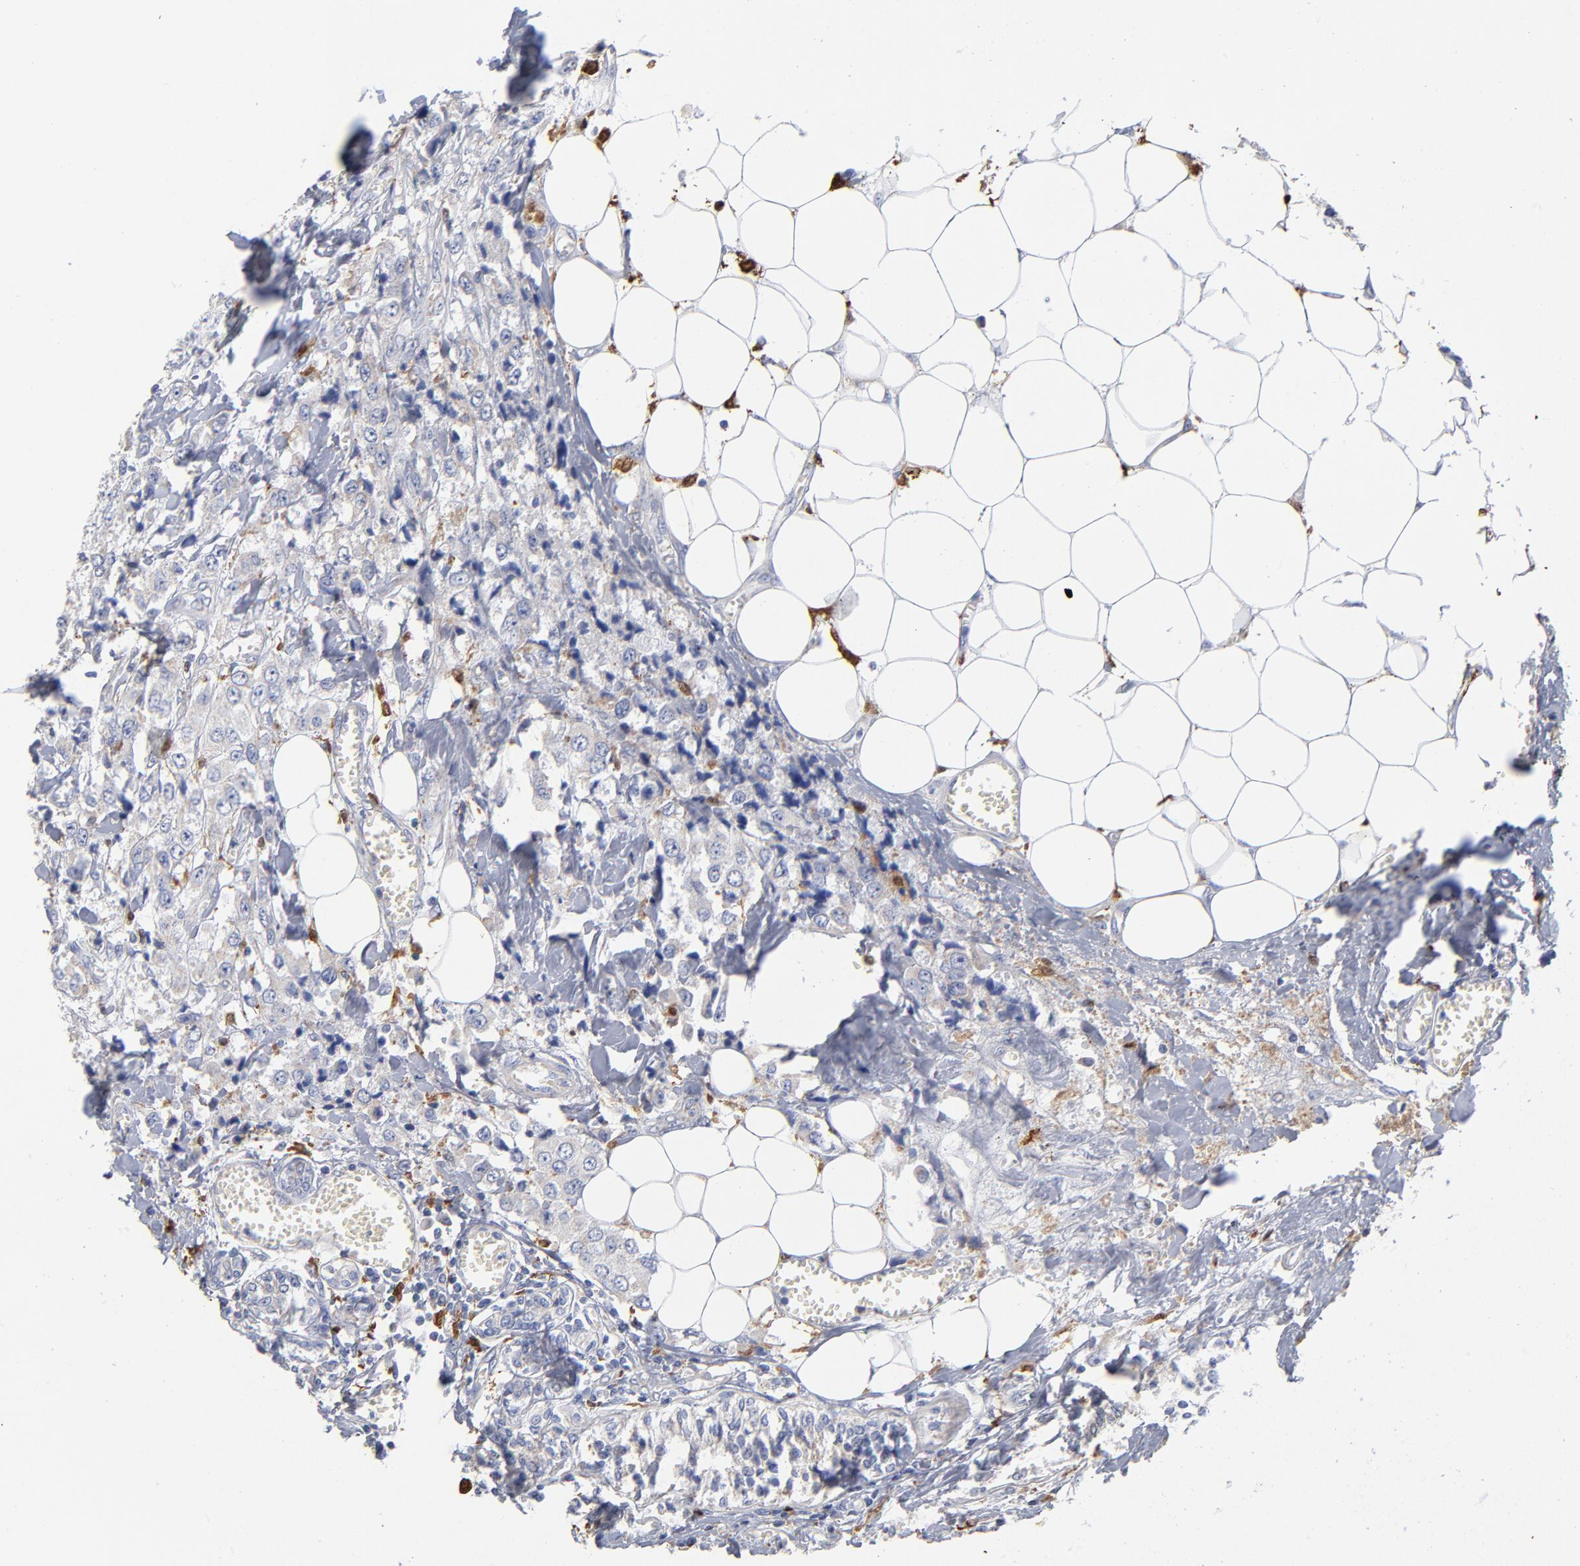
{"staining": {"intensity": "negative", "quantity": "none", "location": "none"}, "tissue": "breast cancer", "cell_type": "Tumor cells", "image_type": "cancer", "snomed": [{"axis": "morphology", "description": "Duct carcinoma"}, {"axis": "topography", "description": "Breast"}], "caption": "Breast cancer was stained to show a protein in brown. There is no significant expression in tumor cells. Nuclei are stained in blue.", "gene": "PTP4A1", "patient": {"sex": "female", "age": 58}}